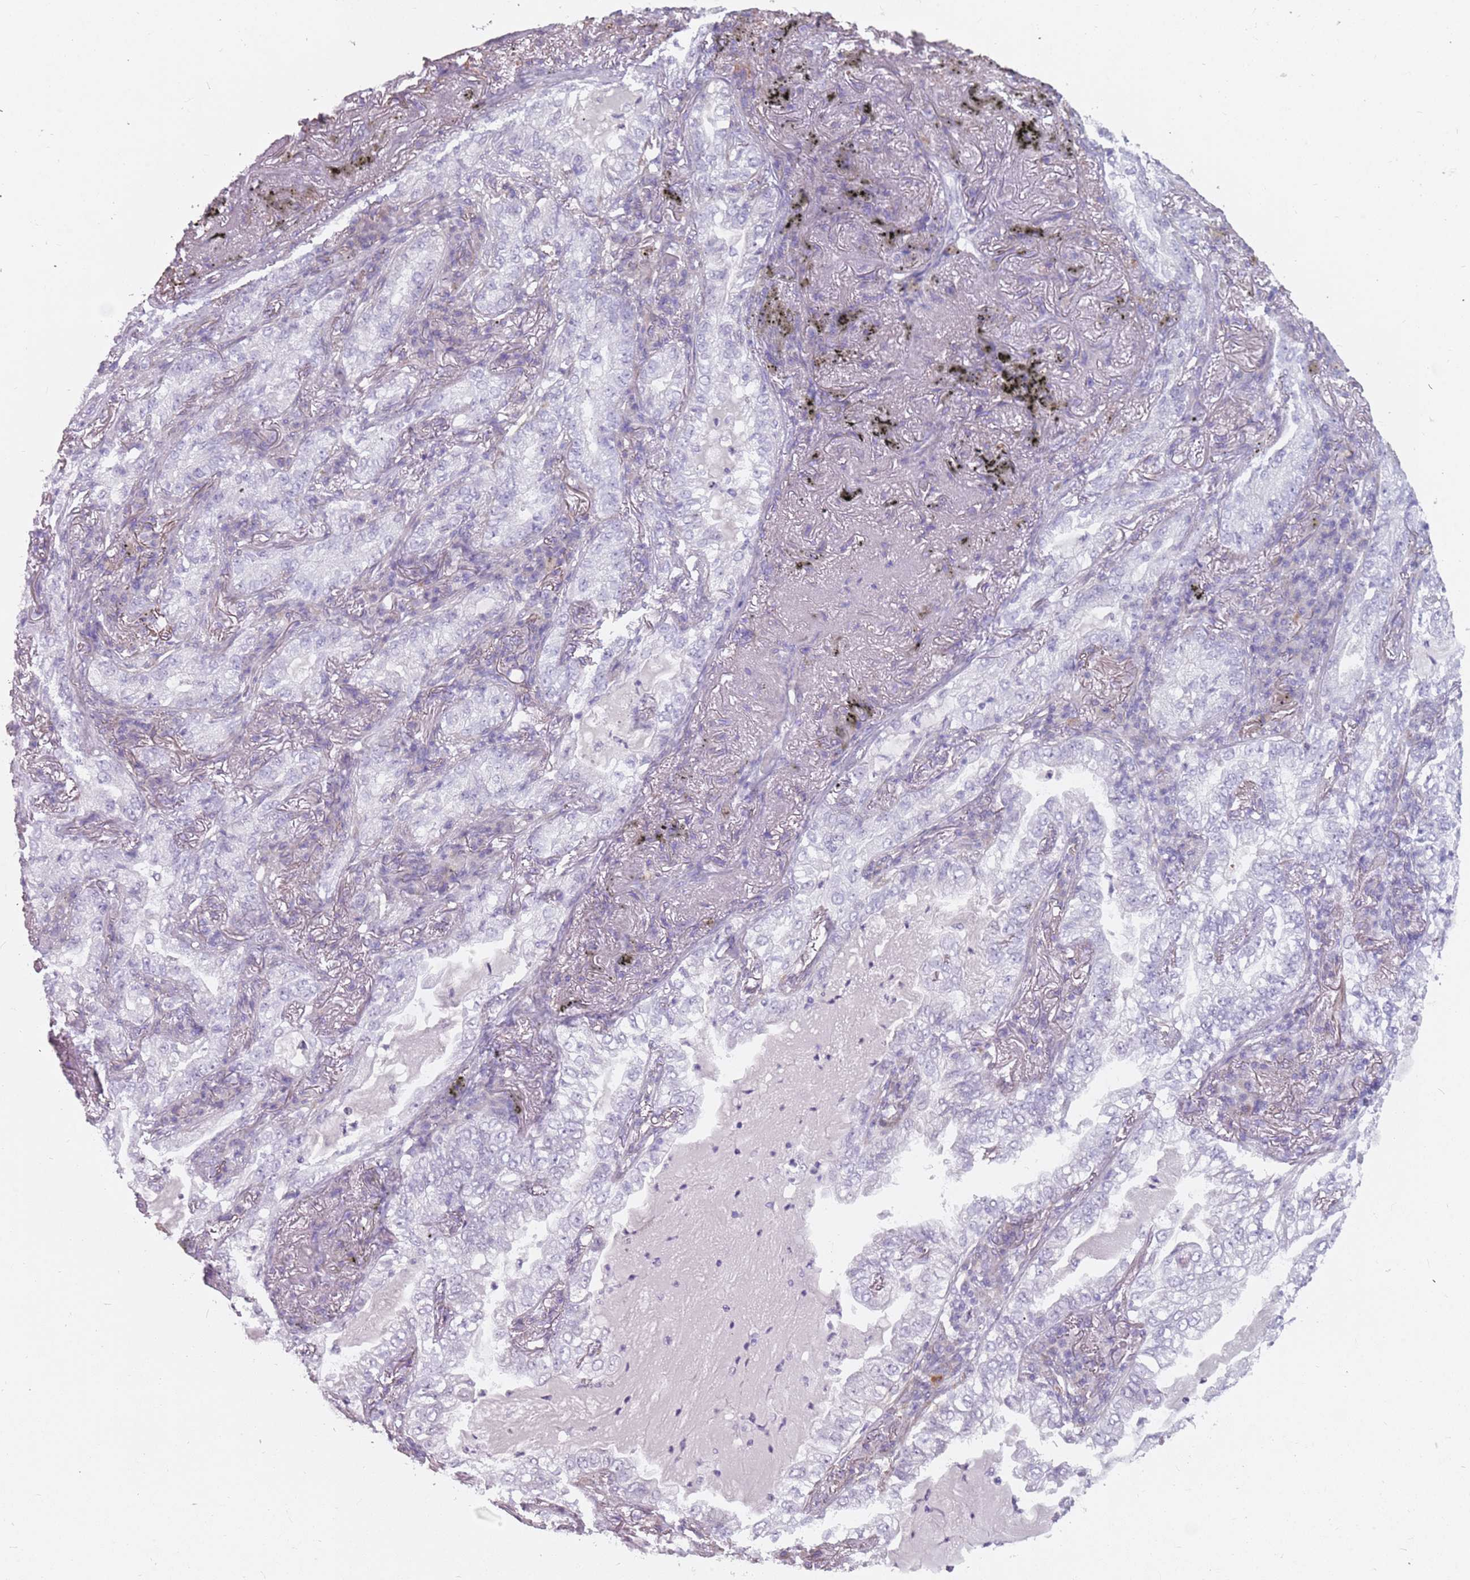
{"staining": {"intensity": "negative", "quantity": "none", "location": "none"}, "tissue": "lung cancer", "cell_type": "Tumor cells", "image_type": "cancer", "snomed": [{"axis": "morphology", "description": "Adenocarcinoma, NOS"}, {"axis": "topography", "description": "Lung"}], "caption": "This micrograph is of lung cancer stained with immunohistochemistry to label a protein in brown with the nuclei are counter-stained blue. There is no staining in tumor cells. (DAB immunohistochemistry visualized using brightfield microscopy, high magnification).", "gene": "DDX4", "patient": {"sex": "female", "age": 73}}